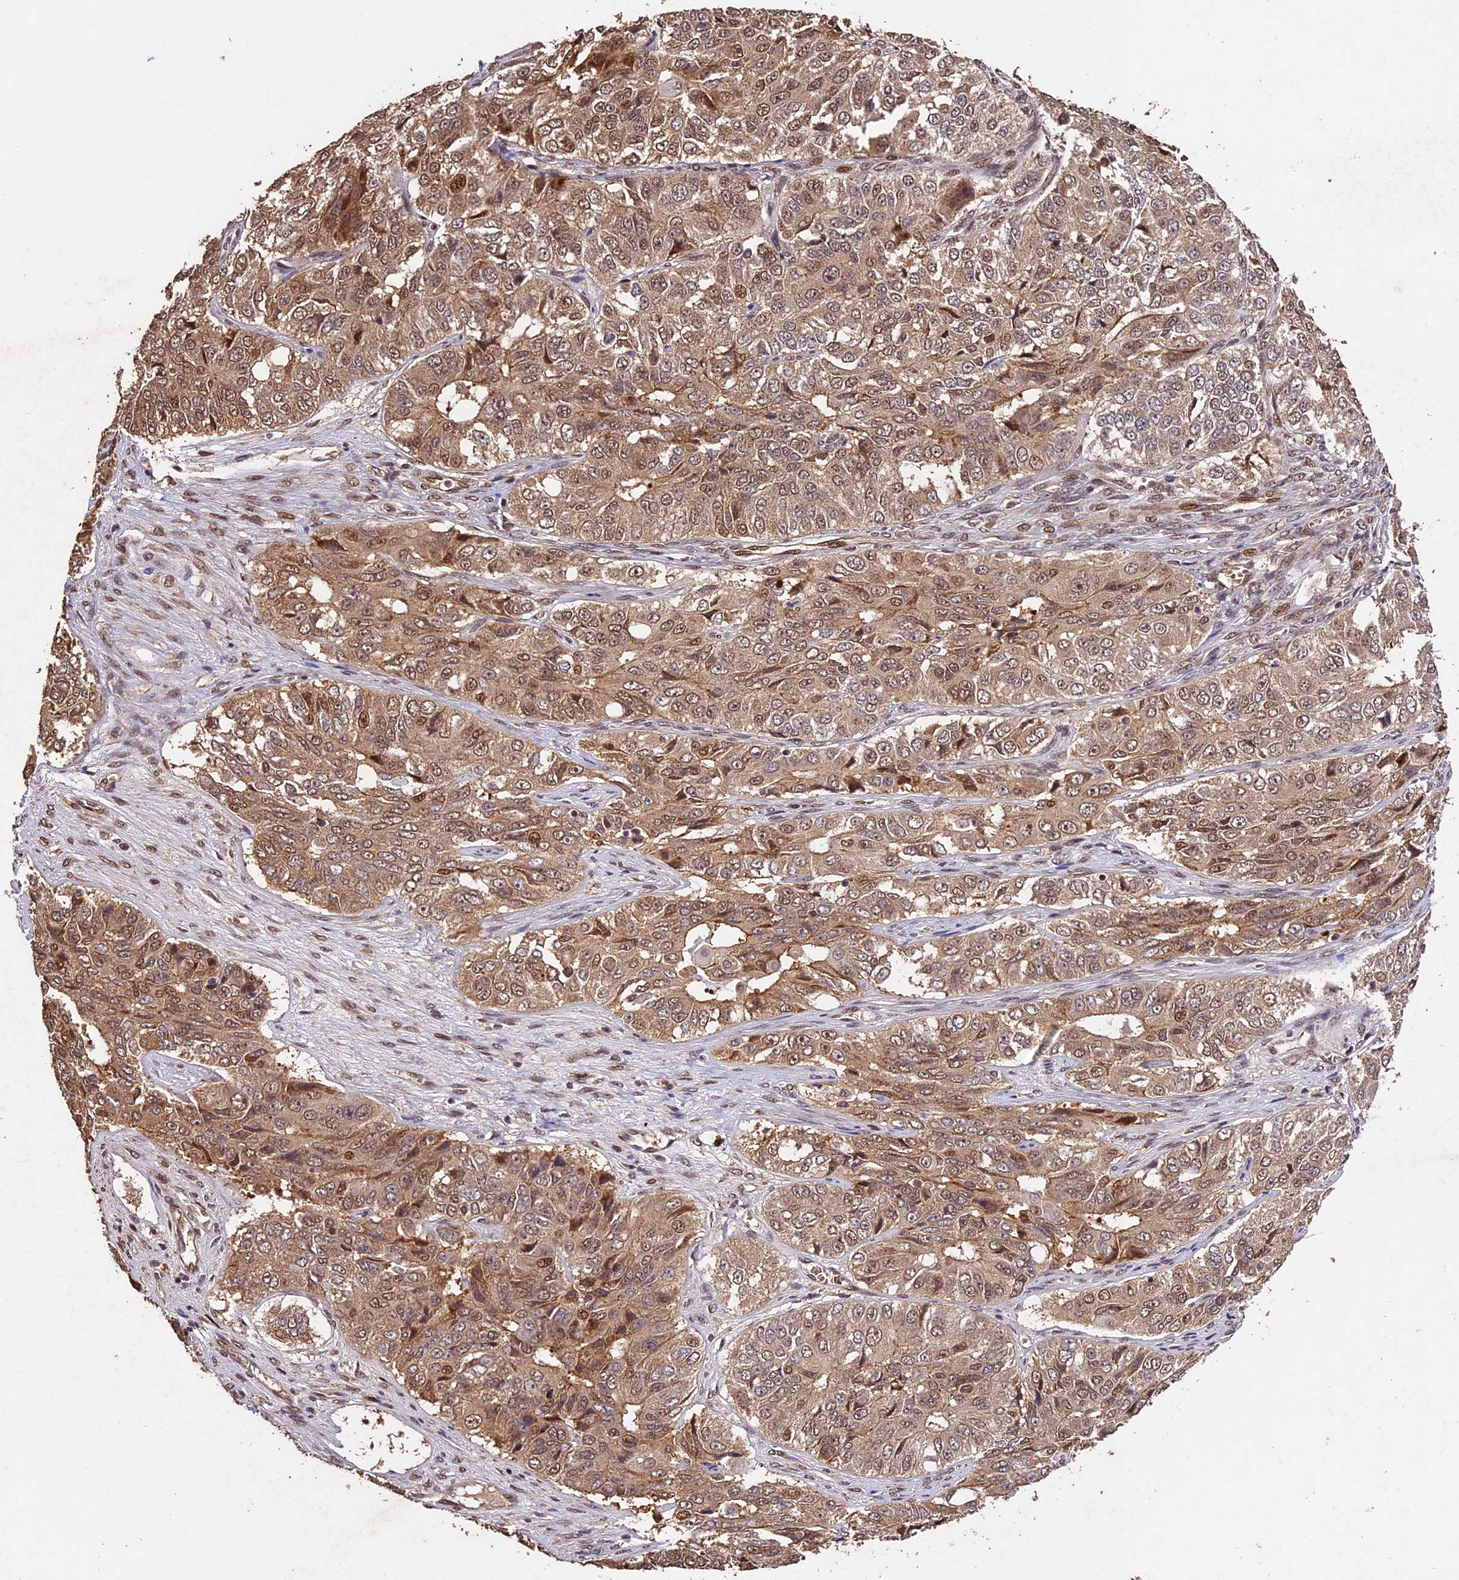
{"staining": {"intensity": "moderate", "quantity": ">75%", "location": "cytoplasmic/membranous,nuclear"}, "tissue": "ovarian cancer", "cell_type": "Tumor cells", "image_type": "cancer", "snomed": [{"axis": "morphology", "description": "Carcinoma, endometroid"}, {"axis": "topography", "description": "Ovary"}], "caption": "The histopathology image exhibits a brown stain indicating the presence of a protein in the cytoplasmic/membranous and nuclear of tumor cells in ovarian endometroid carcinoma. The staining is performed using DAB (3,3'-diaminobenzidine) brown chromogen to label protein expression. The nuclei are counter-stained blue using hematoxylin.", "gene": "CDKN2AIP", "patient": {"sex": "female", "age": 51}}